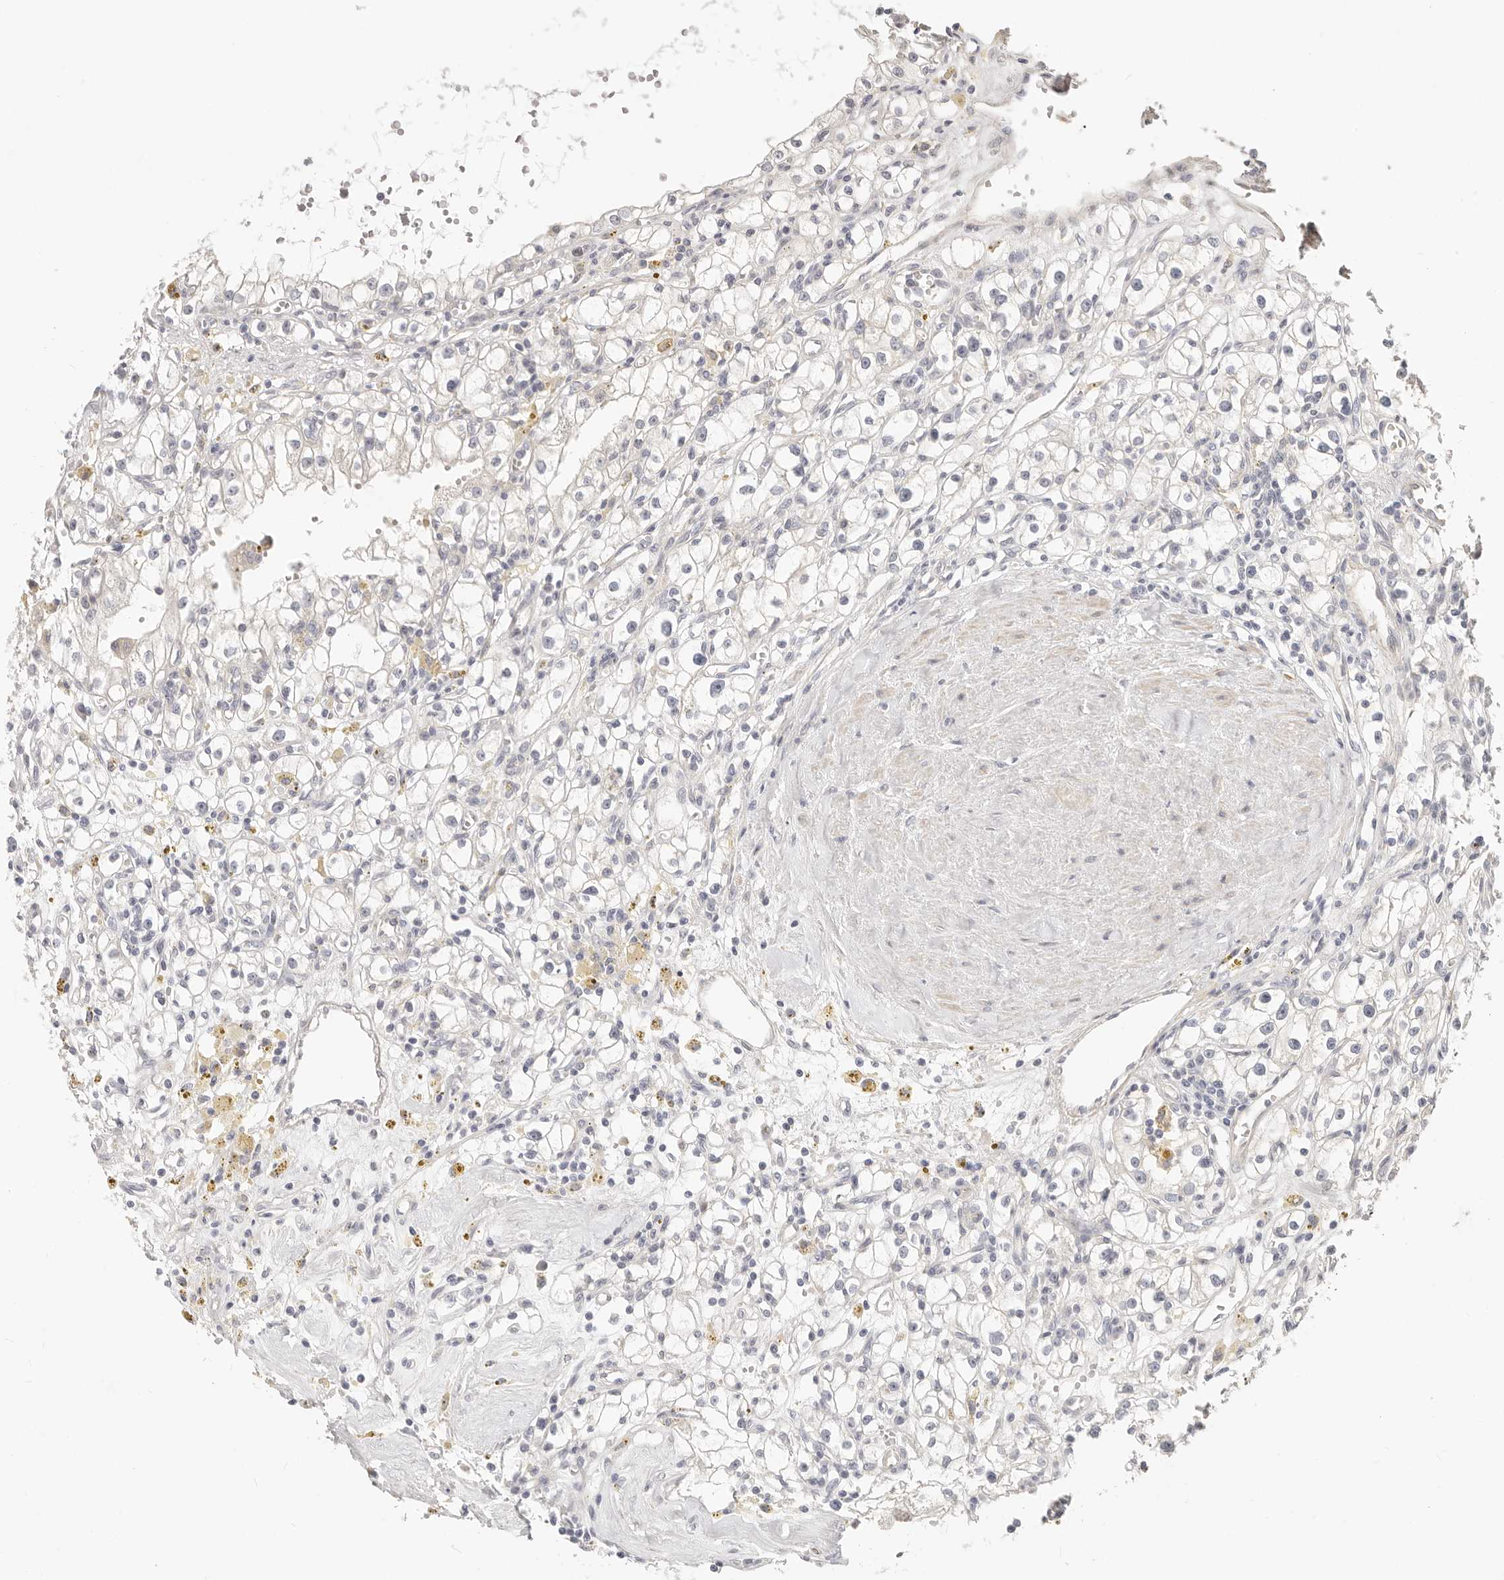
{"staining": {"intensity": "negative", "quantity": "none", "location": "none"}, "tissue": "renal cancer", "cell_type": "Tumor cells", "image_type": "cancer", "snomed": [{"axis": "morphology", "description": "Adenocarcinoma, NOS"}, {"axis": "topography", "description": "Kidney"}], "caption": "Immunohistochemistry (IHC) of human renal adenocarcinoma displays no staining in tumor cells.", "gene": "DTNBP1", "patient": {"sex": "male", "age": 56}}